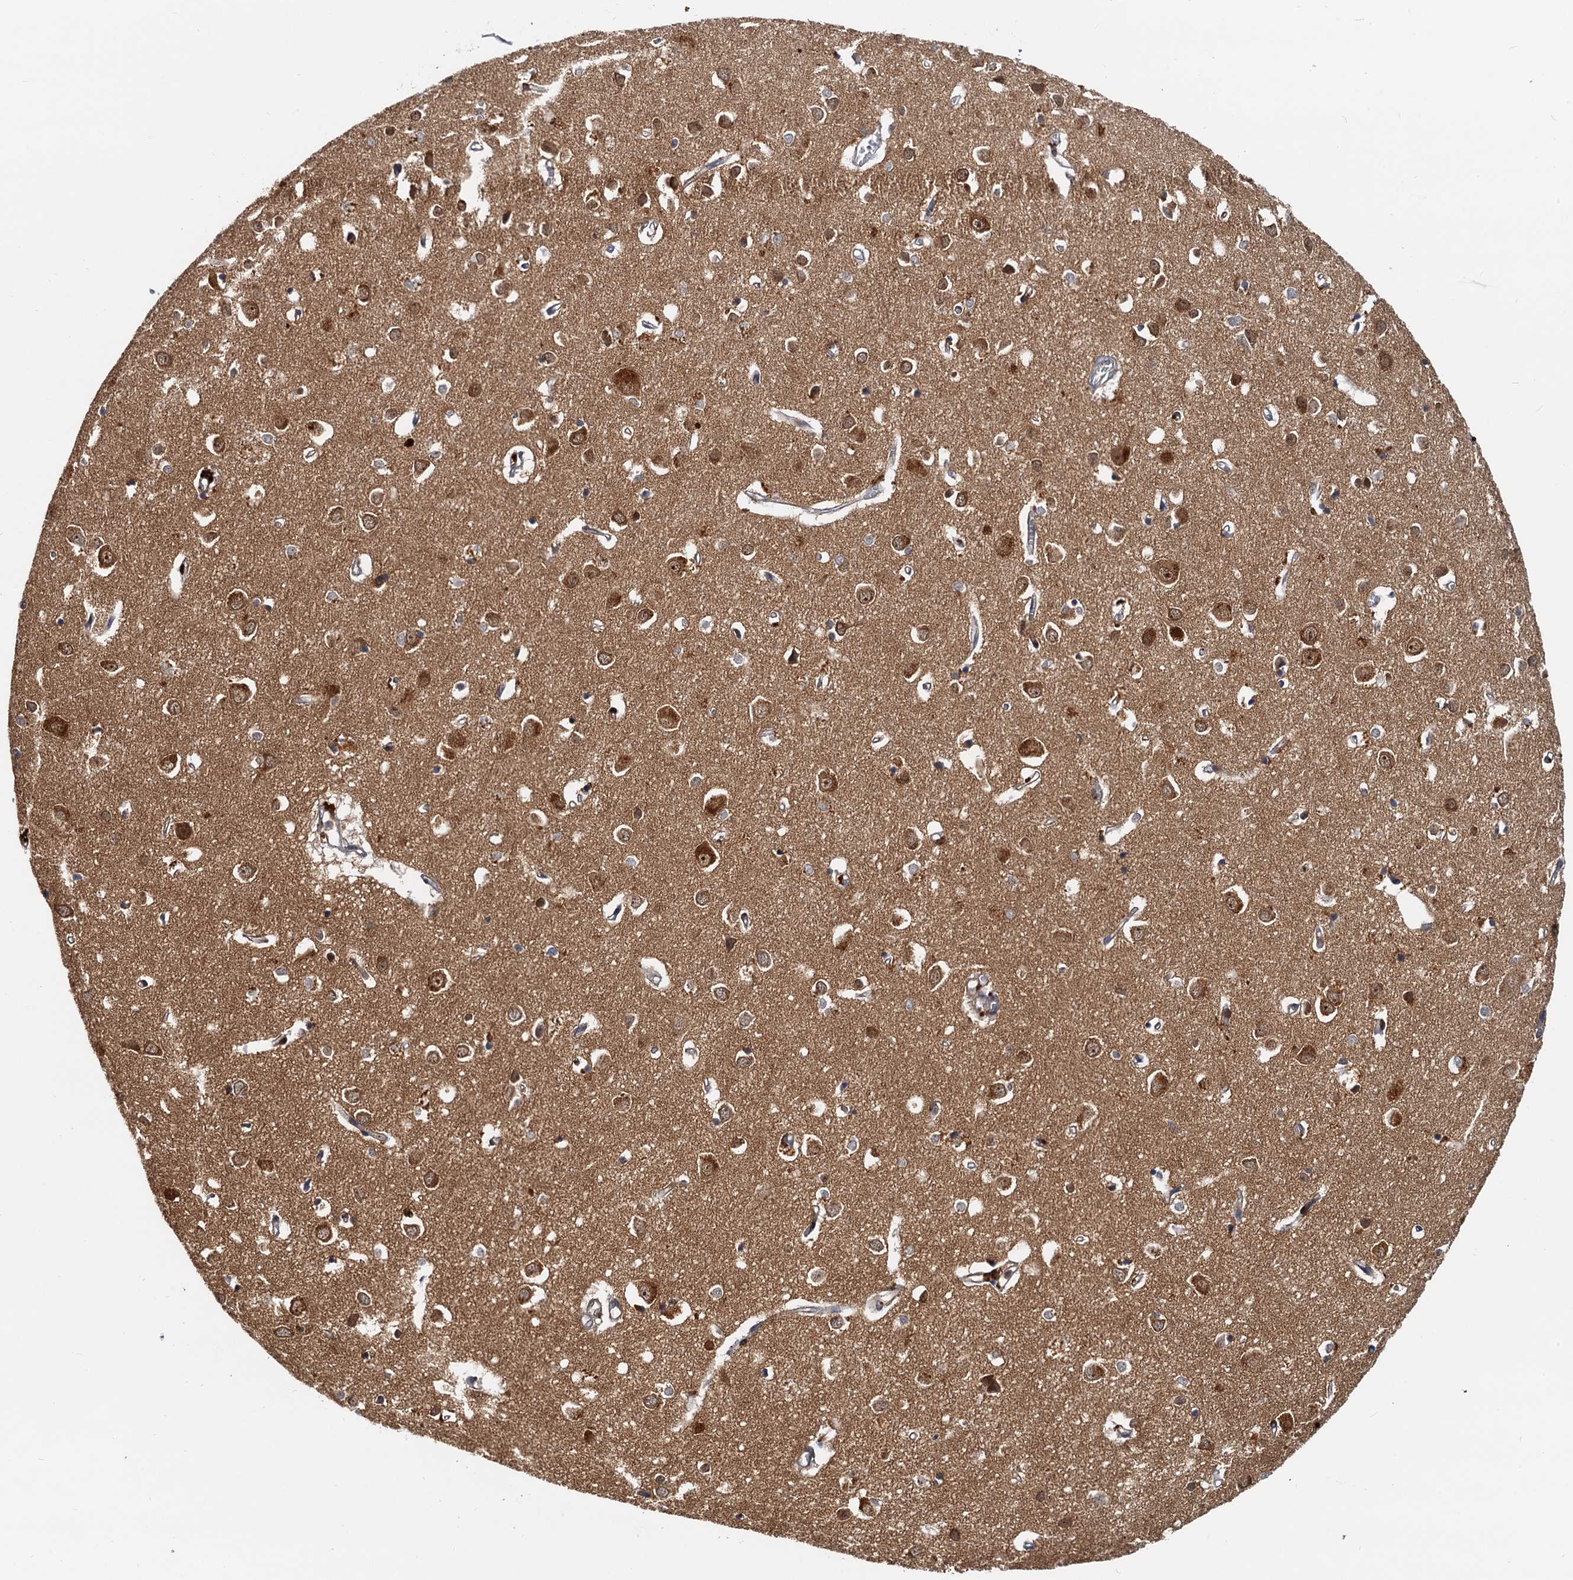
{"staining": {"intensity": "weak", "quantity": "25%-75%", "location": "cytoplasmic/membranous"}, "tissue": "cerebral cortex", "cell_type": "Endothelial cells", "image_type": "normal", "snomed": [{"axis": "morphology", "description": "Normal tissue, NOS"}, {"axis": "topography", "description": "Cerebral cortex"}], "caption": "This is an image of immunohistochemistry (IHC) staining of normal cerebral cortex, which shows weak staining in the cytoplasmic/membranous of endothelial cells.", "gene": "TOLLIP", "patient": {"sex": "female", "age": 64}}